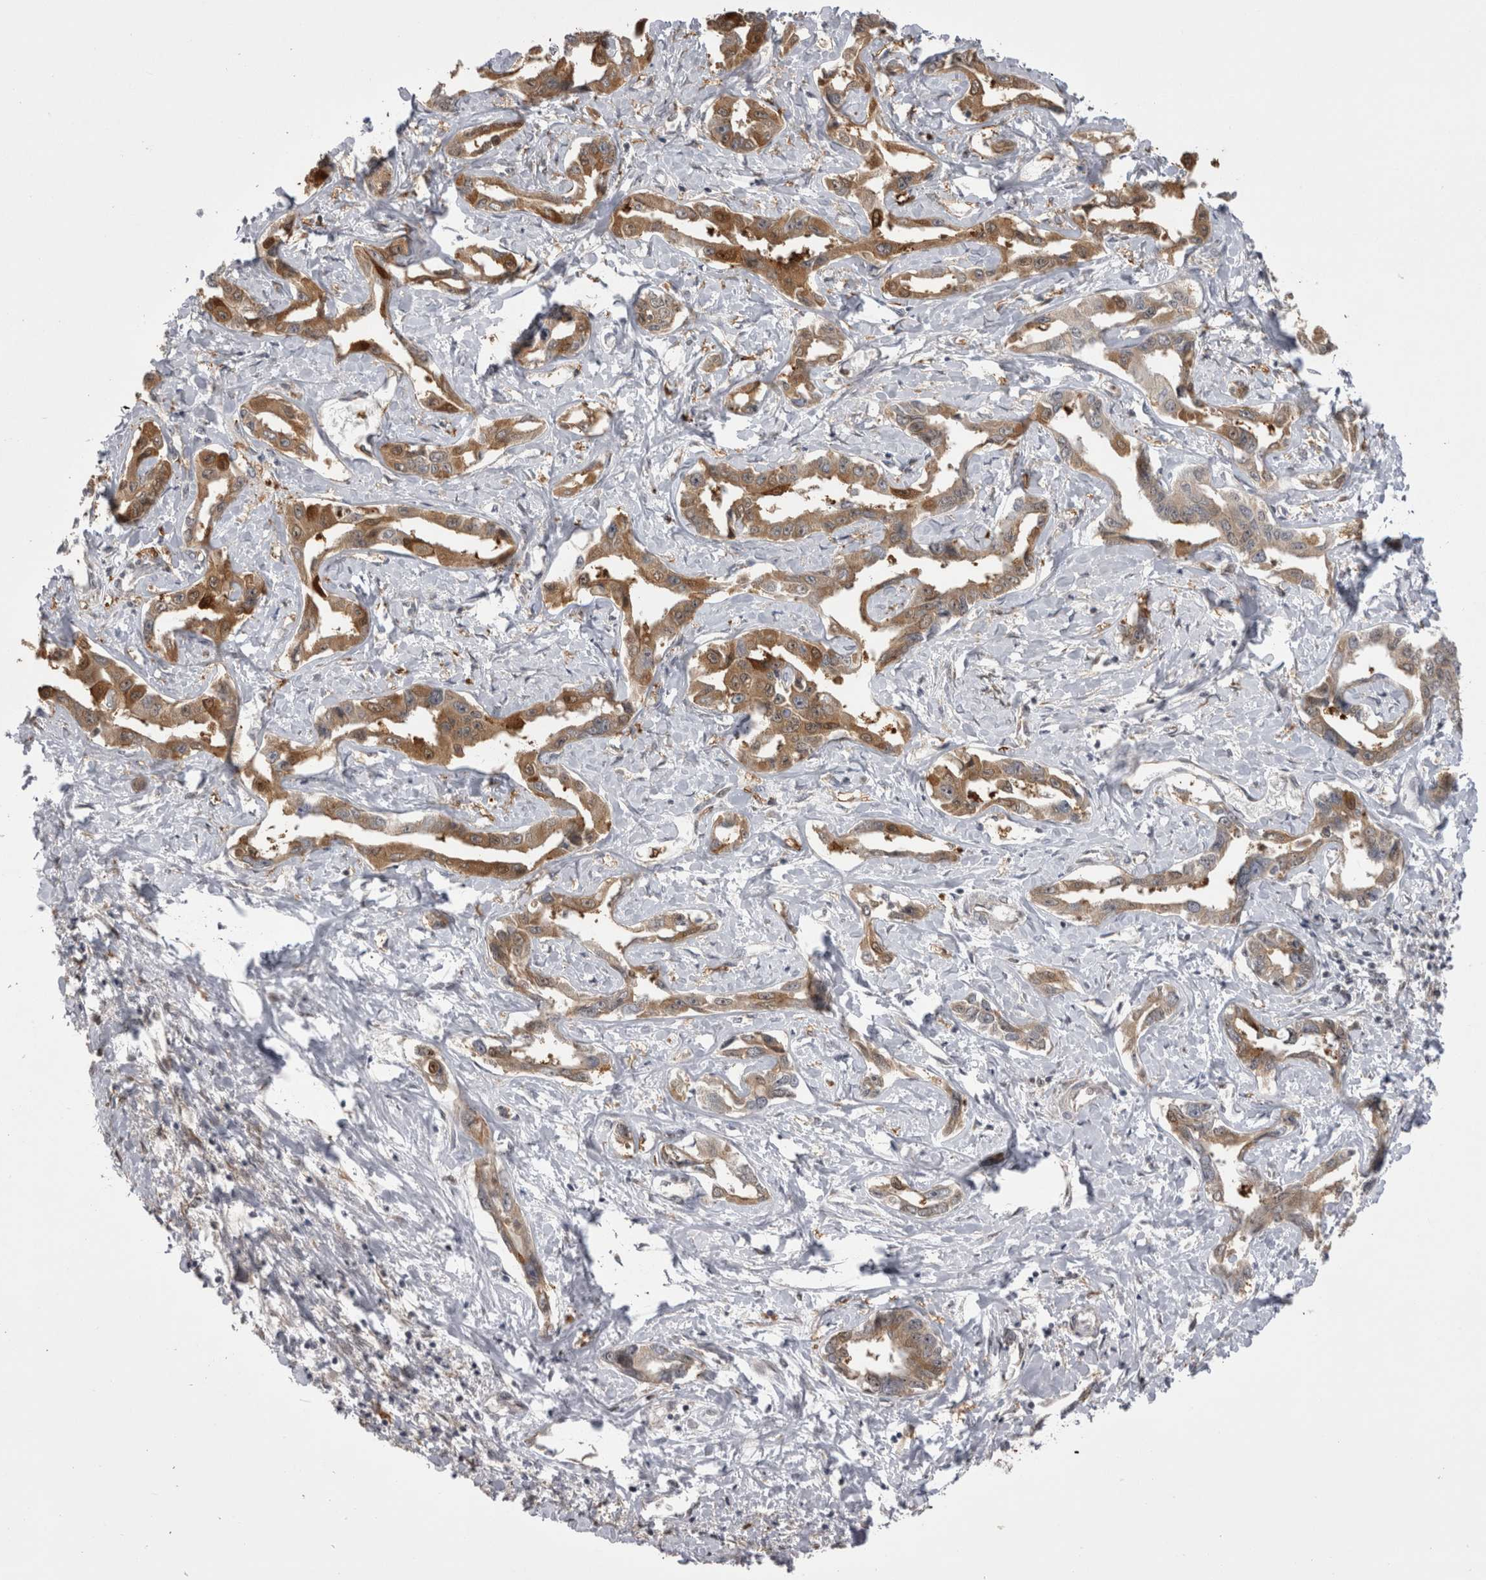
{"staining": {"intensity": "moderate", "quantity": ">75%", "location": "cytoplasmic/membranous"}, "tissue": "liver cancer", "cell_type": "Tumor cells", "image_type": "cancer", "snomed": [{"axis": "morphology", "description": "Cholangiocarcinoma"}, {"axis": "topography", "description": "Liver"}], "caption": "DAB (3,3'-diaminobenzidine) immunohistochemical staining of cholangiocarcinoma (liver) shows moderate cytoplasmic/membranous protein expression in about >75% of tumor cells. Nuclei are stained in blue.", "gene": "CHIC2", "patient": {"sex": "male", "age": 59}}